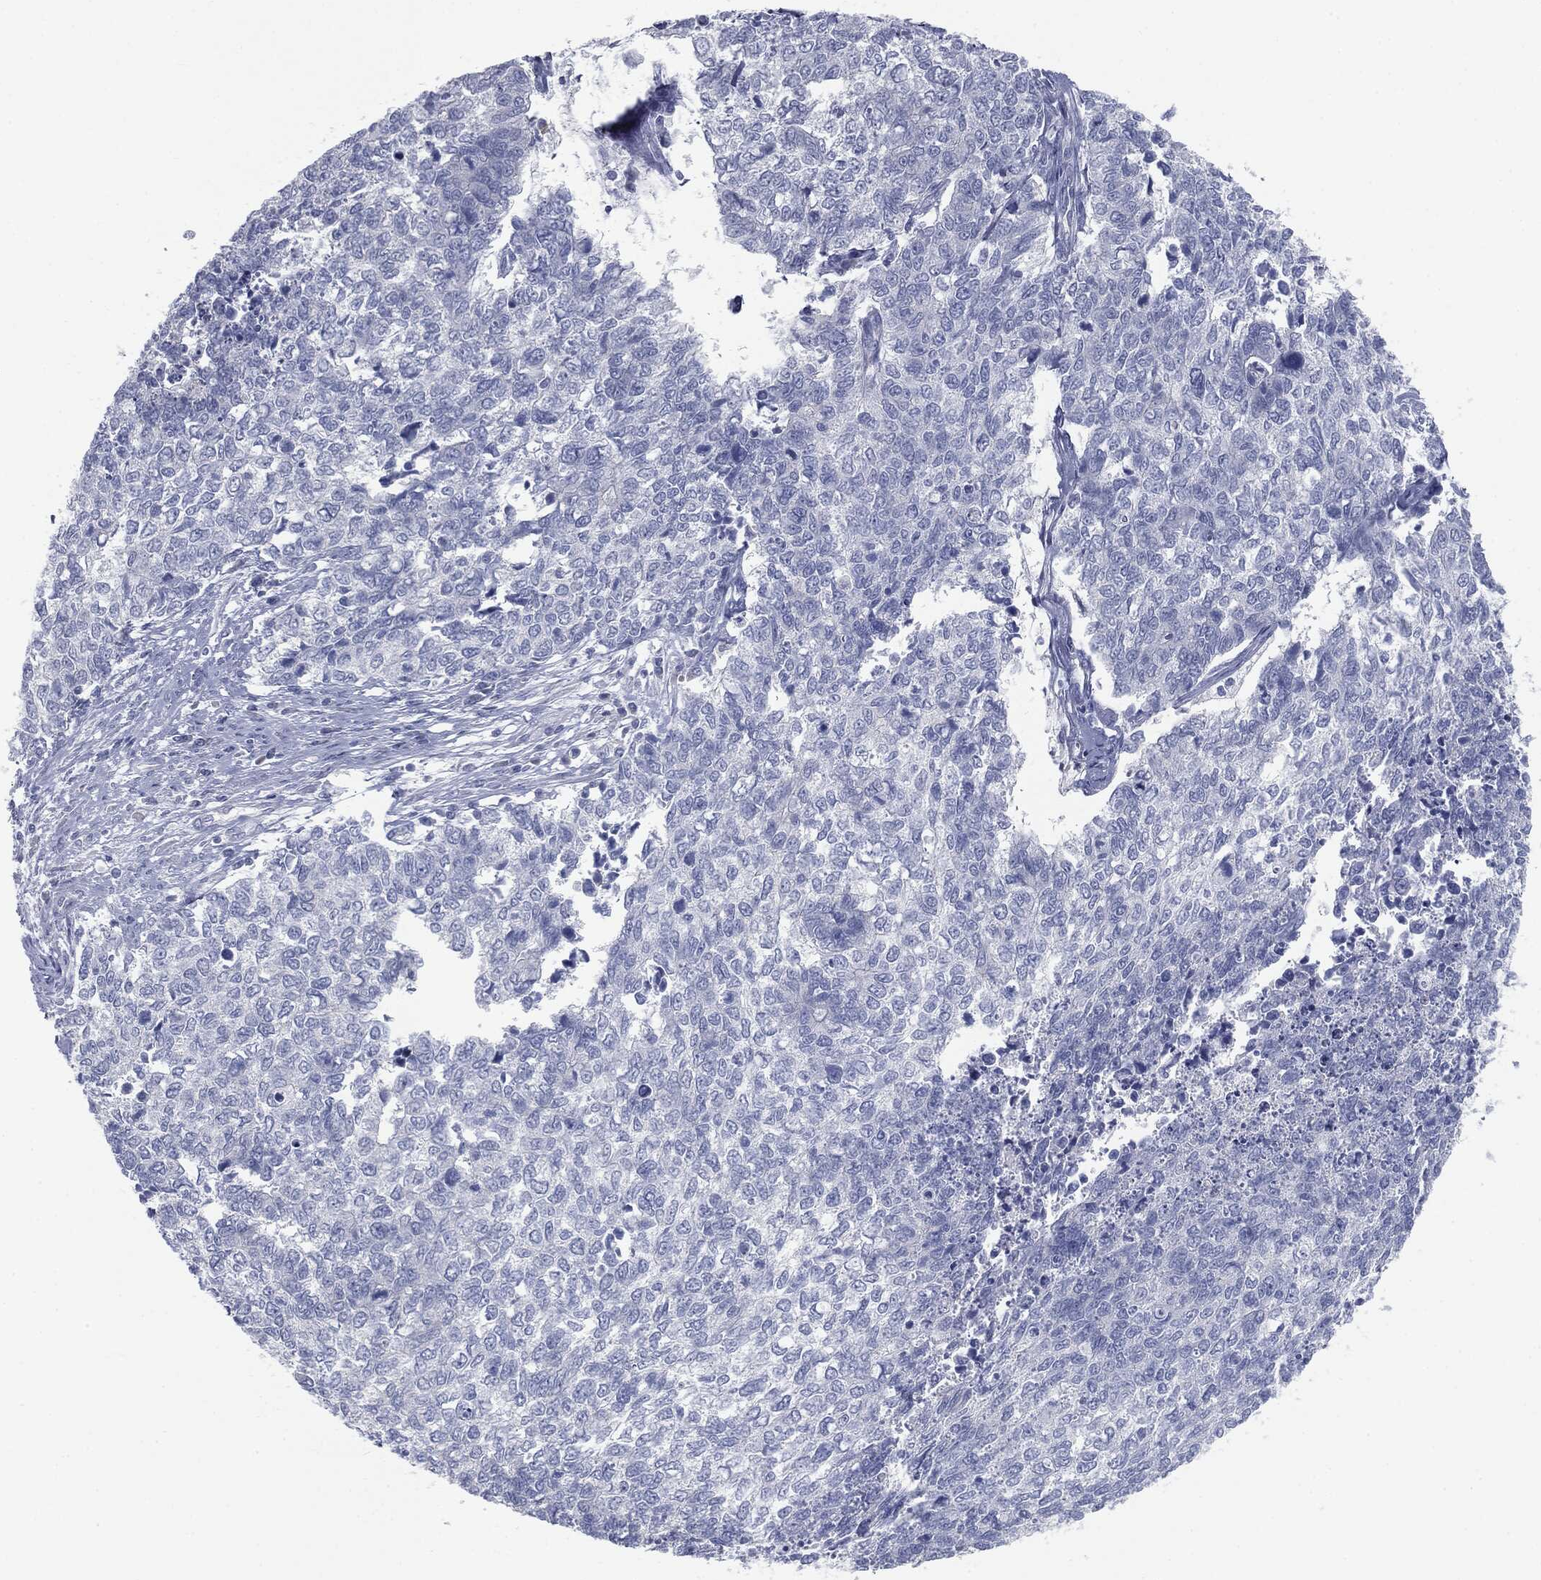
{"staining": {"intensity": "negative", "quantity": "none", "location": "none"}, "tissue": "cervical cancer", "cell_type": "Tumor cells", "image_type": "cancer", "snomed": [{"axis": "morphology", "description": "Adenocarcinoma, NOS"}, {"axis": "topography", "description": "Cervix"}], "caption": "An immunohistochemistry (IHC) histopathology image of adenocarcinoma (cervical) is shown. There is no staining in tumor cells of adenocarcinoma (cervical).", "gene": "CAV3", "patient": {"sex": "female", "age": 63}}